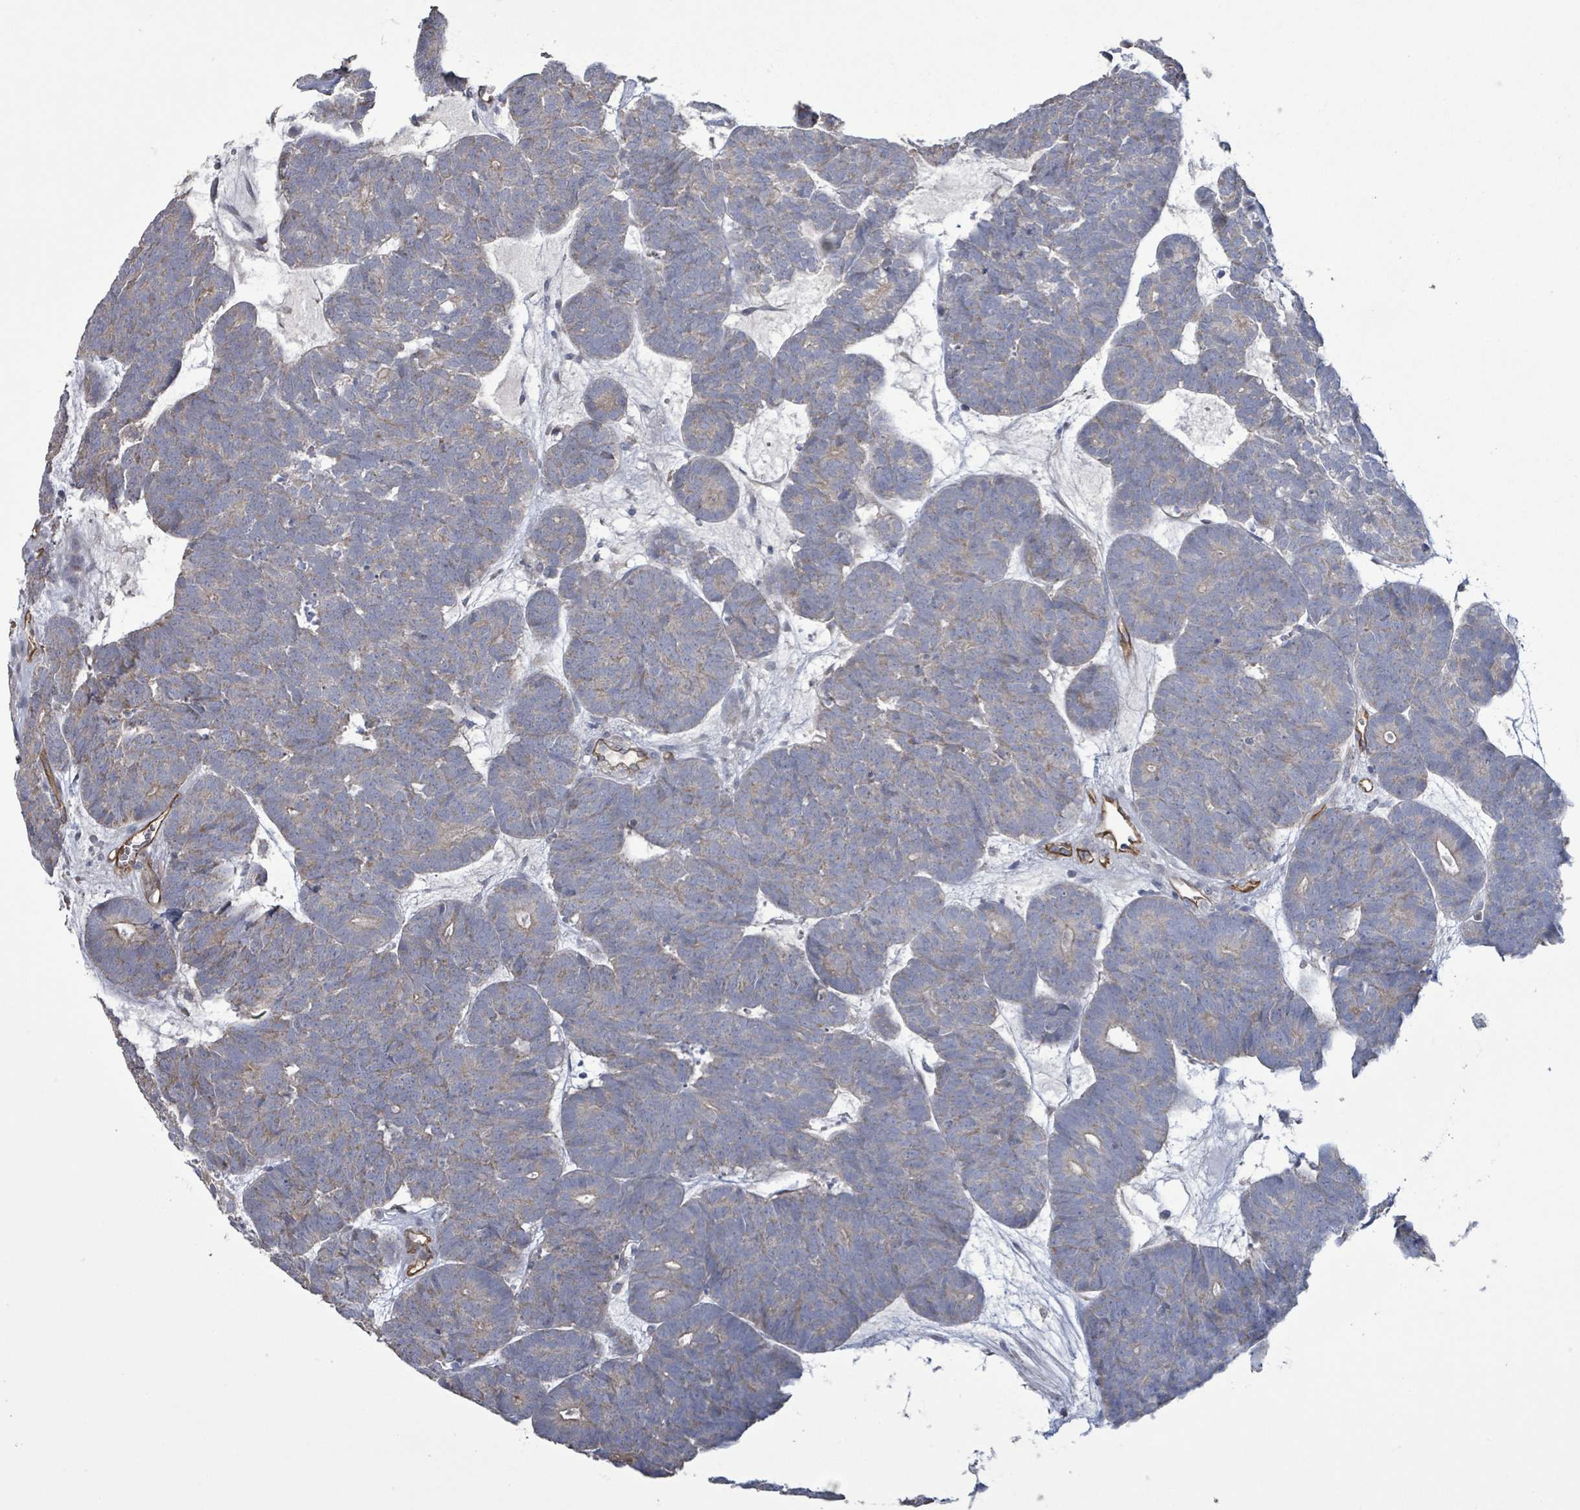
{"staining": {"intensity": "negative", "quantity": "none", "location": "none"}, "tissue": "head and neck cancer", "cell_type": "Tumor cells", "image_type": "cancer", "snomed": [{"axis": "morphology", "description": "Adenocarcinoma, NOS"}, {"axis": "topography", "description": "Head-Neck"}], "caption": "Tumor cells show no significant expression in adenocarcinoma (head and neck). (Immunohistochemistry (ihc), brightfield microscopy, high magnification).", "gene": "KANK3", "patient": {"sex": "female", "age": 81}}